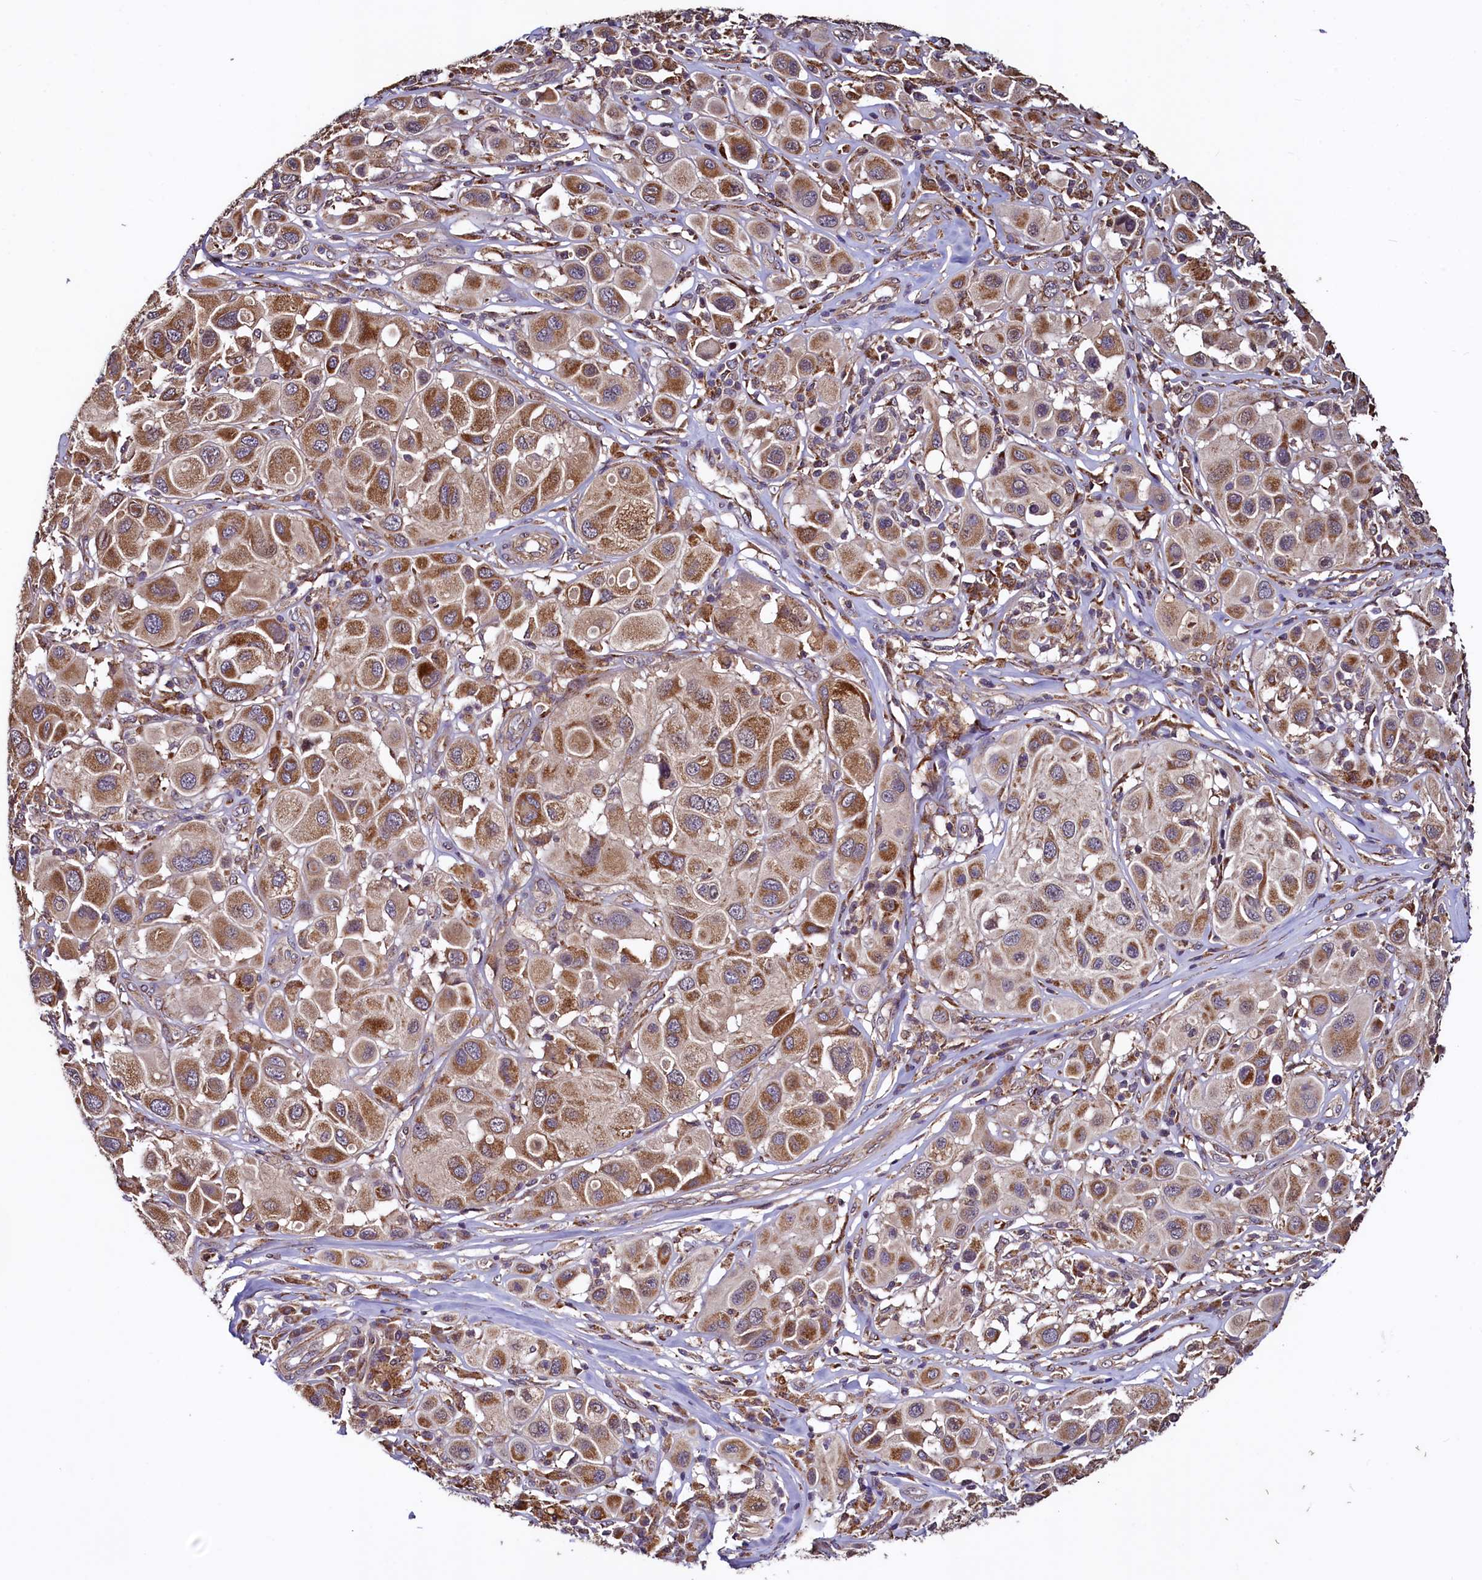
{"staining": {"intensity": "moderate", "quantity": ">75%", "location": "cytoplasmic/membranous"}, "tissue": "melanoma", "cell_type": "Tumor cells", "image_type": "cancer", "snomed": [{"axis": "morphology", "description": "Malignant melanoma, Metastatic site"}, {"axis": "topography", "description": "Skin"}], "caption": "High-power microscopy captured an immunohistochemistry photomicrograph of malignant melanoma (metastatic site), revealing moderate cytoplasmic/membranous expression in about >75% of tumor cells.", "gene": "RBFA", "patient": {"sex": "male", "age": 41}}